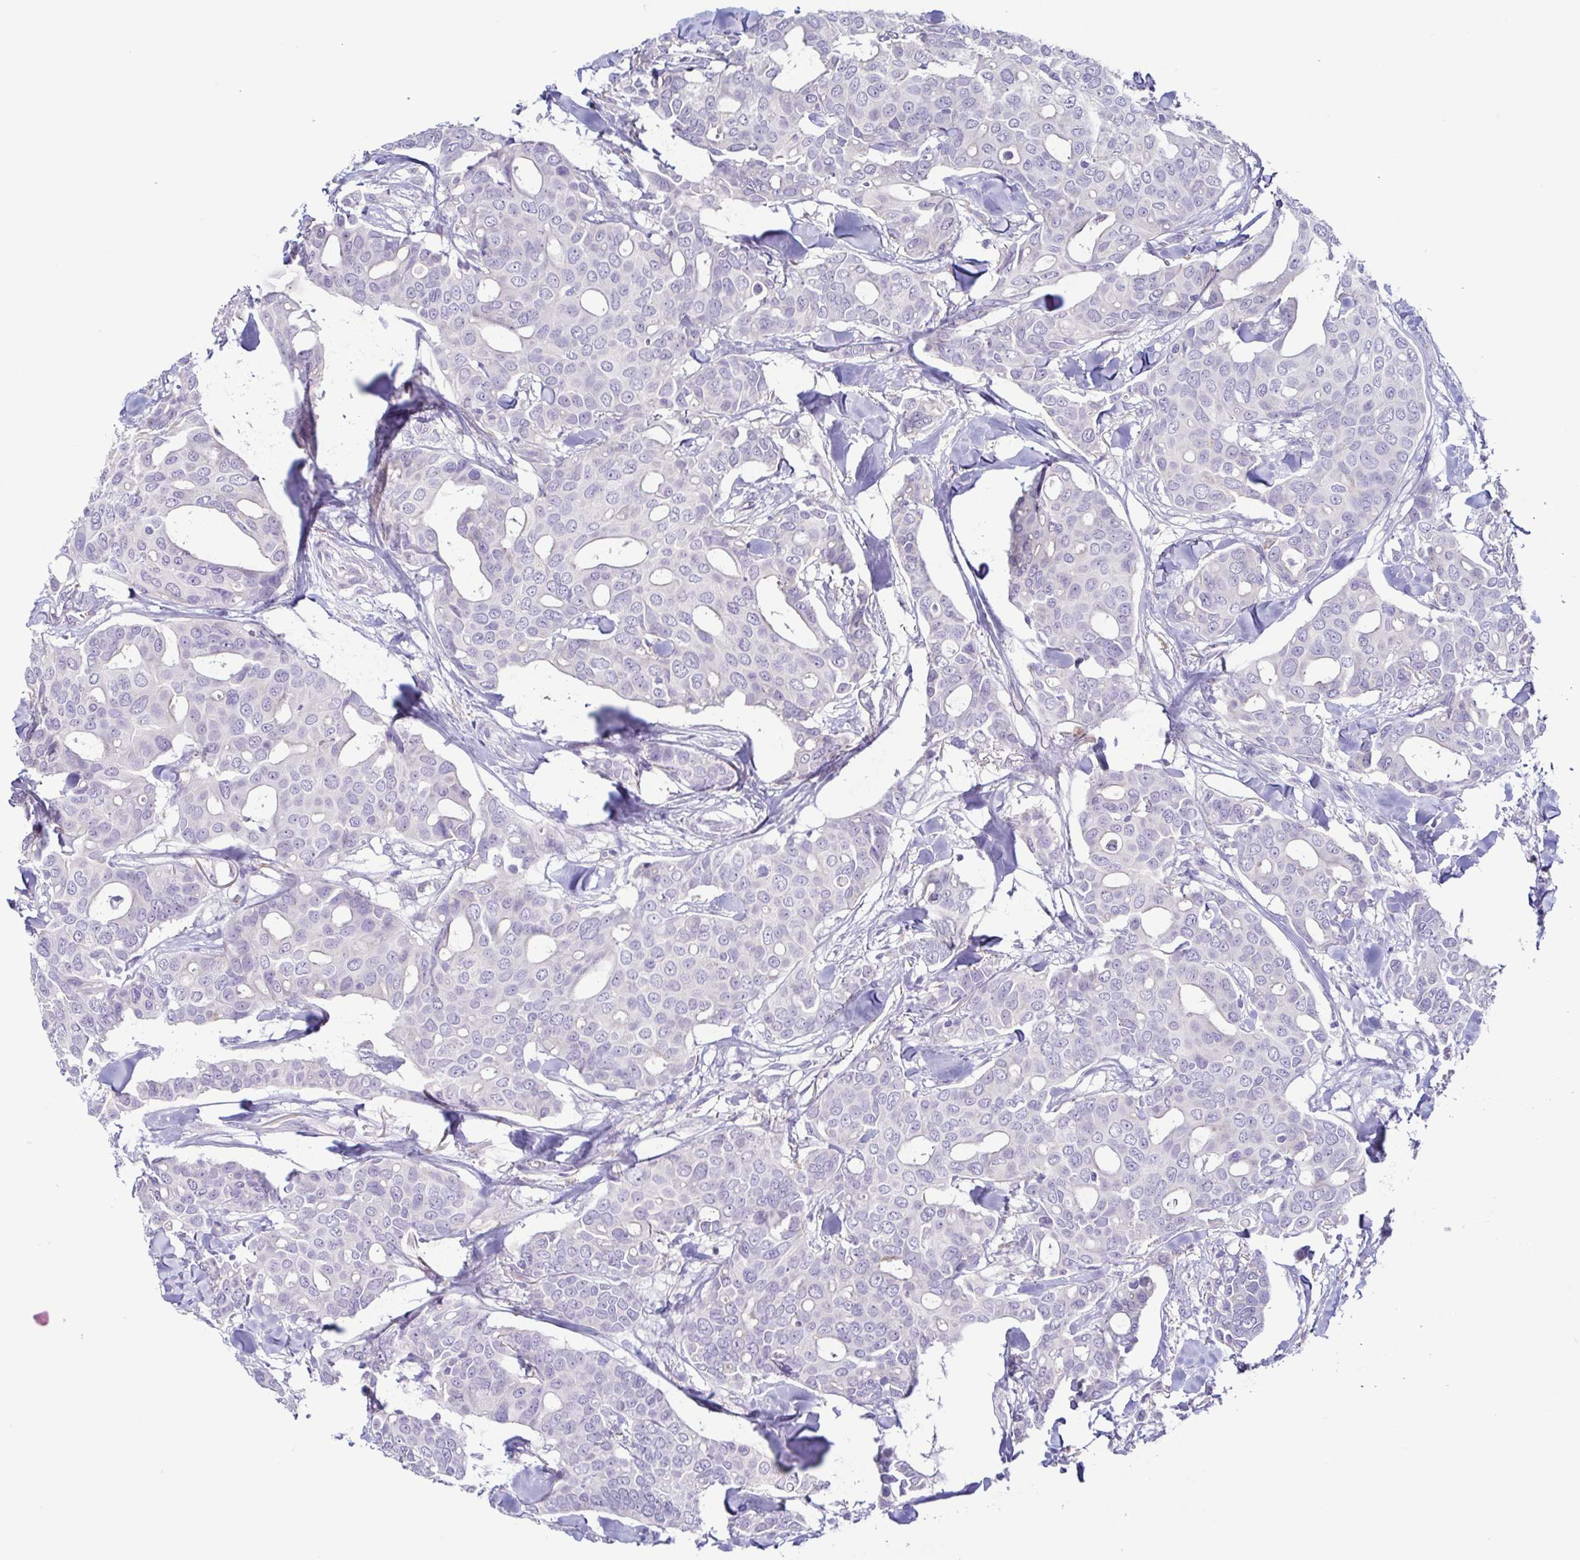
{"staining": {"intensity": "negative", "quantity": "none", "location": "none"}, "tissue": "breast cancer", "cell_type": "Tumor cells", "image_type": "cancer", "snomed": [{"axis": "morphology", "description": "Duct carcinoma"}, {"axis": "topography", "description": "Breast"}], "caption": "This is an IHC image of human breast cancer (intraductal carcinoma). There is no staining in tumor cells.", "gene": "ATP6V1G2", "patient": {"sex": "female", "age": 54}}